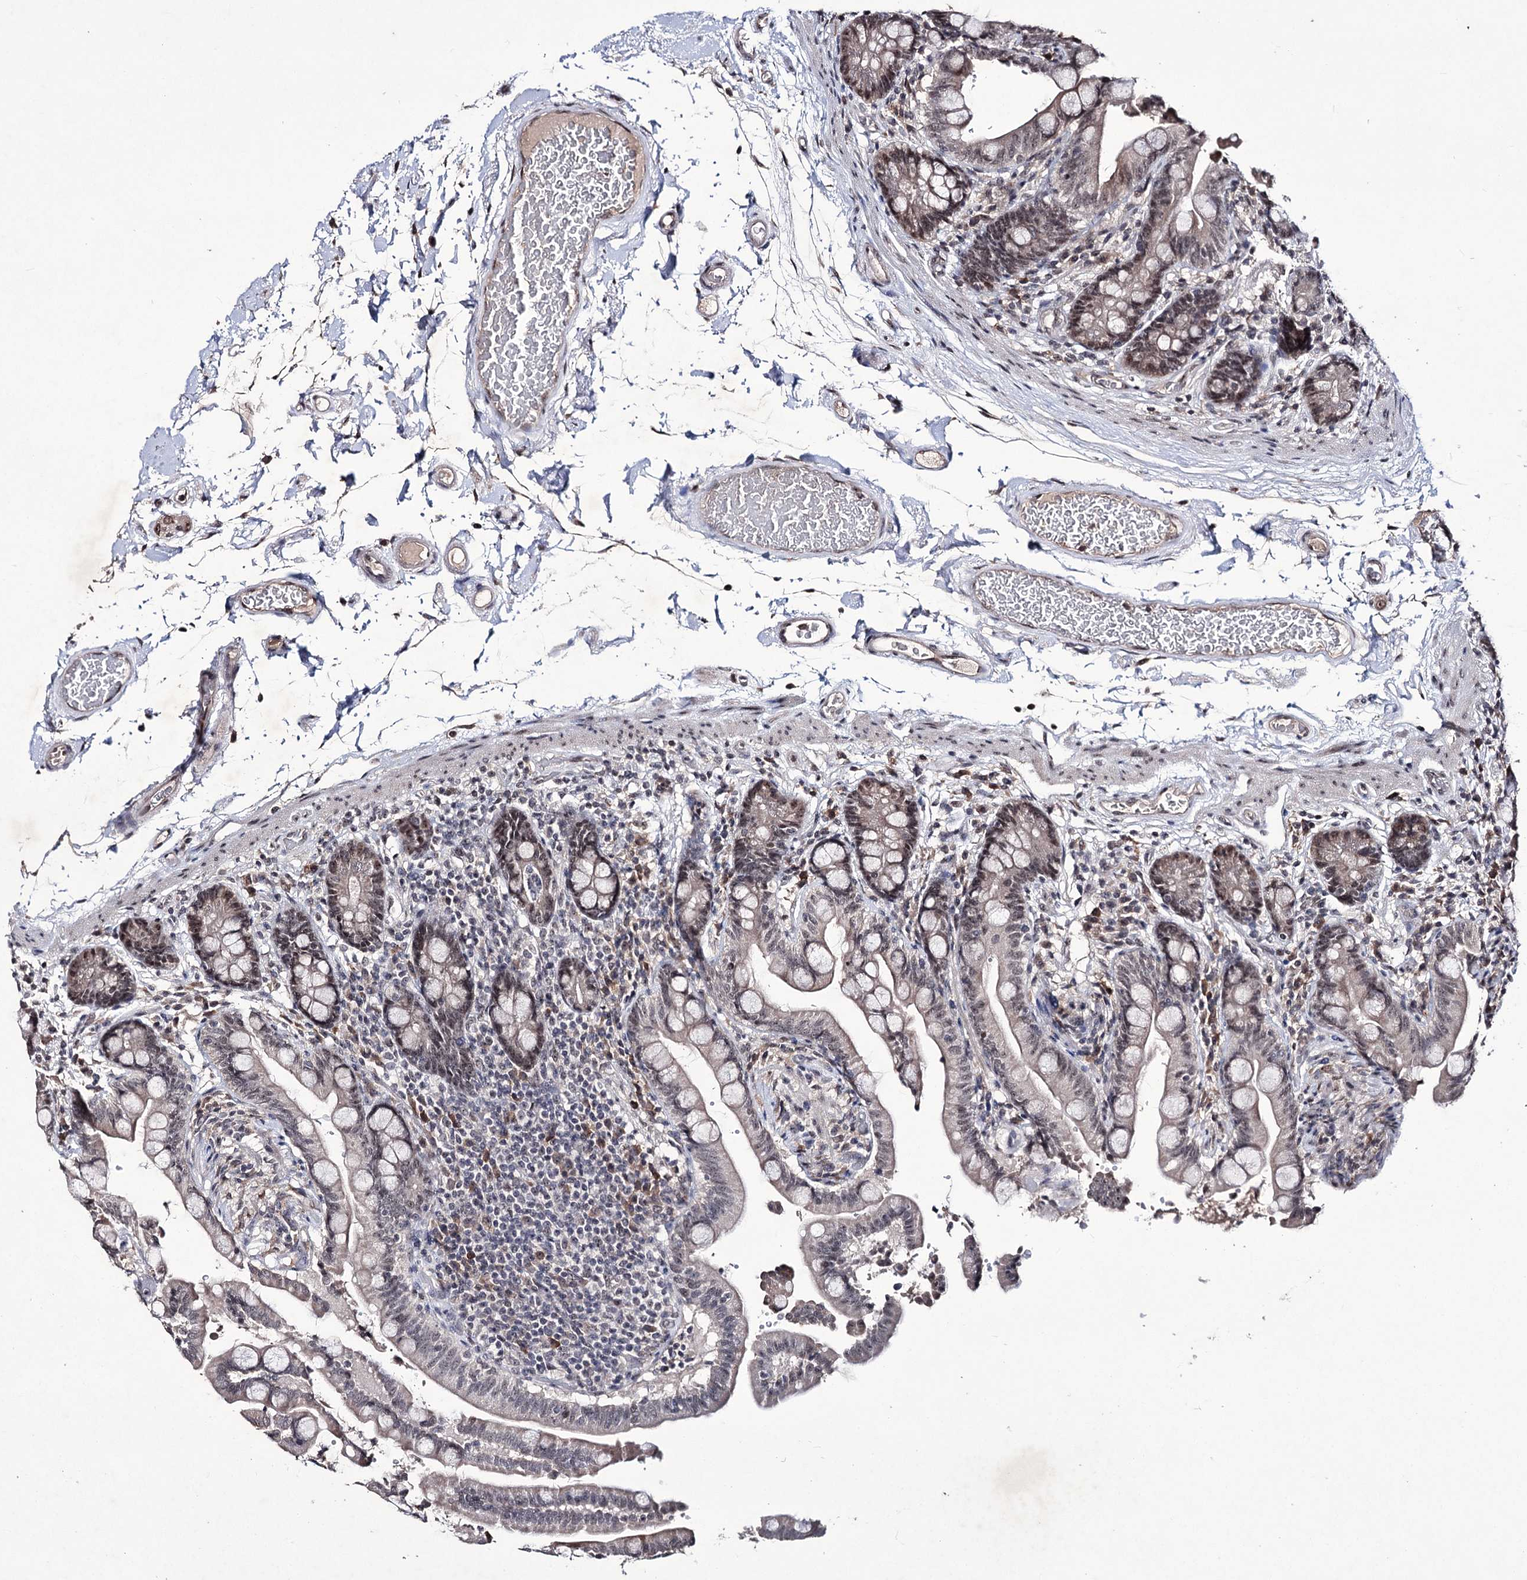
{"staining": {"intensity": "weak", "quantity": ">75%", "location": "cytoplasmic/membranous"}, "tissue": "colon", "cell_type": "Endothelial cells", "image_type": "normal", "snomed": [{"axis": "morphology", "description": "Normal tissue, NOS"}, {"axis": "topography", "description": "Smooth muscle"}, {"axis": "topography", "description": "Colon"}], "caption": "Colon stained with a brown dye demonstrates weak cytoplasmic/membranous positive positivity in about >75% of endothelial cells.", "gene": "VGLL4", "patient": {"sex": "male", "age": 73}}